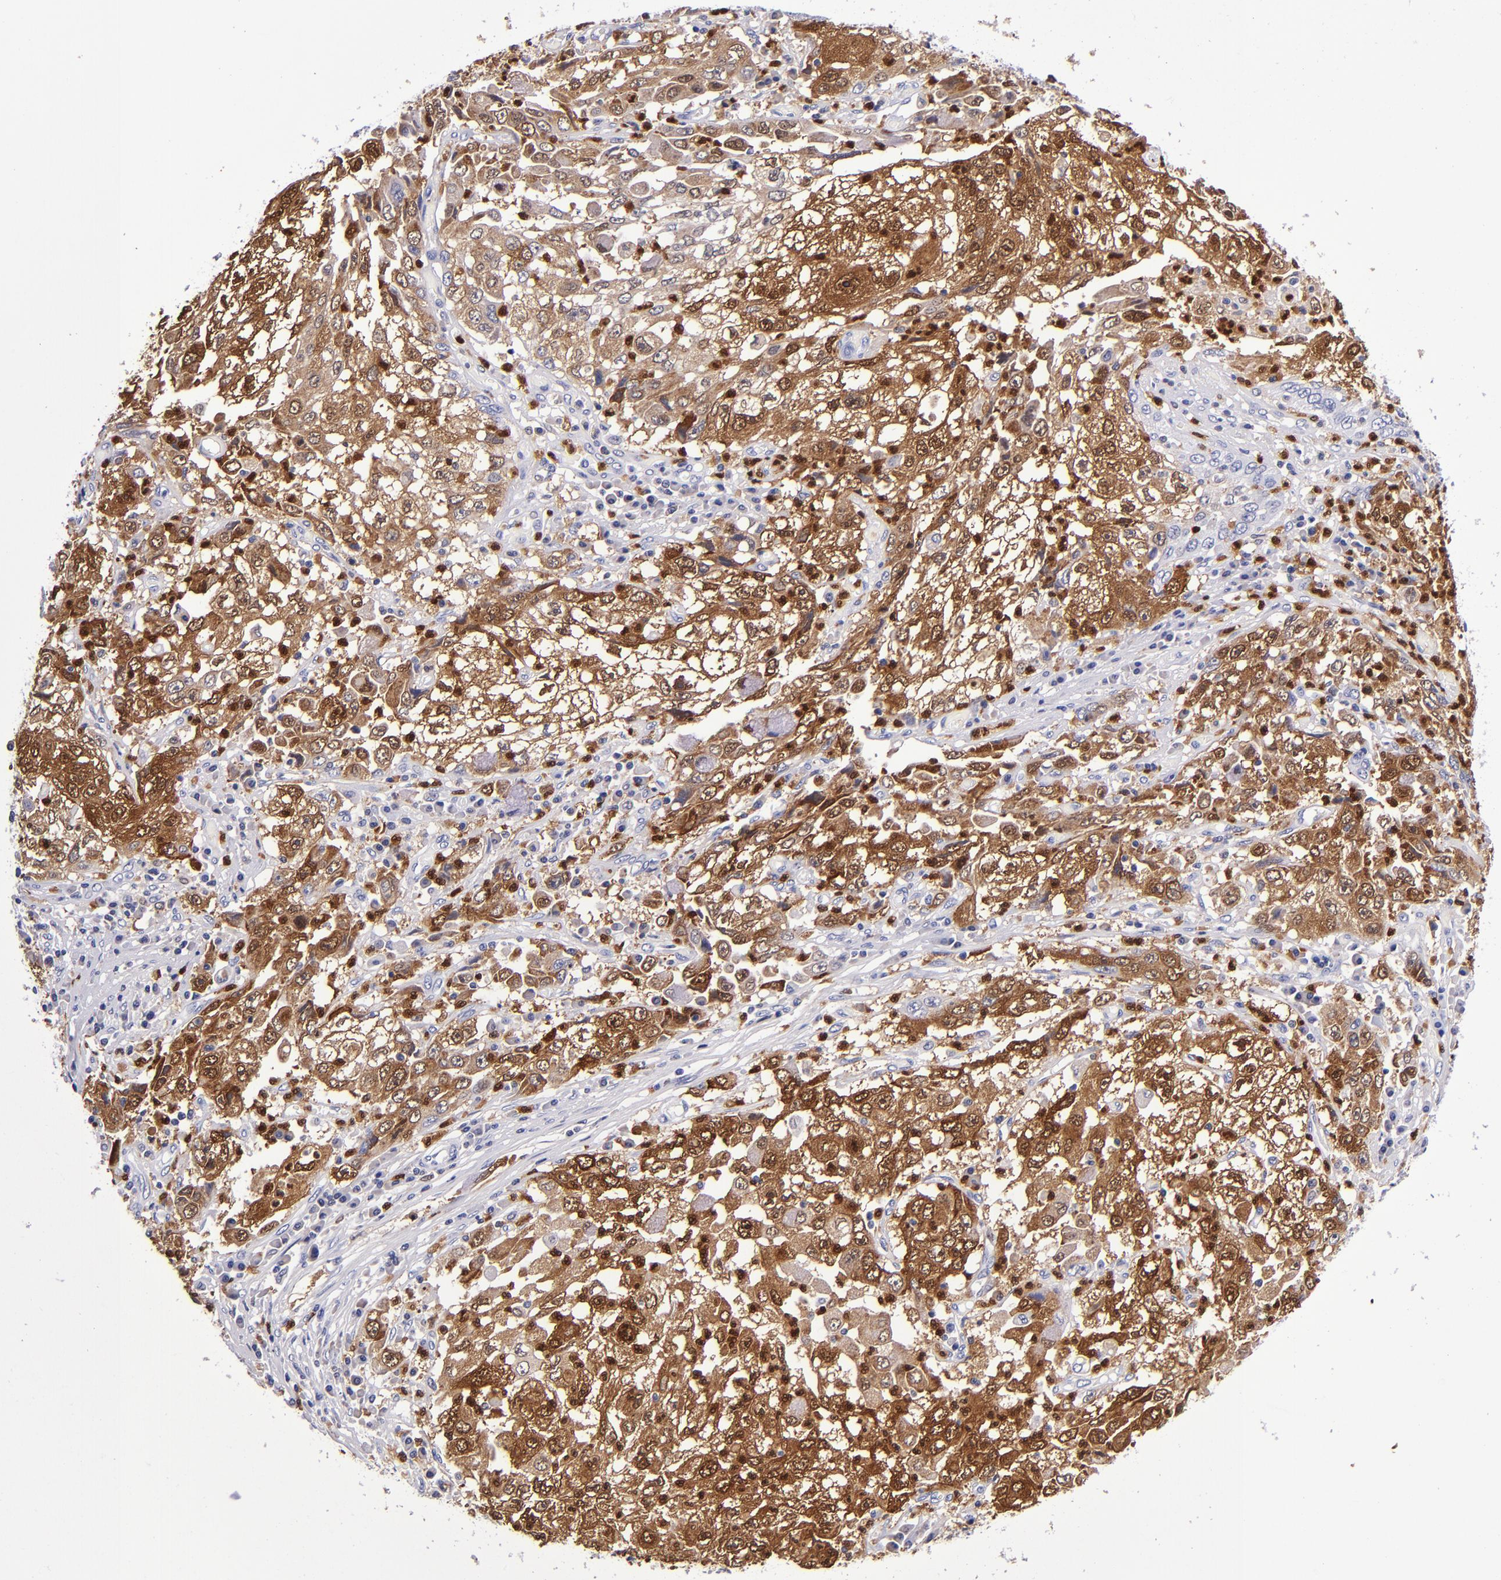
{"staining": {"intensity": "strong", "quantity": ">75%", "location": "cytoplasmic/membranous,nuclear"}, "tissue": "cervical cancer", "cell_type": "Tumor cells", "image_type": "cancer", "snomed": [{"axis": "morphology", "description": "Squamous cell carcinoma, NOS"}, {"axis": "topography", "description": "Cervix"}], "caption": "A high-resolution image shows immunohistochemistry (IHC) staining of cervical cancer, which shows strong cytoplasmic/membranous and nuclear positivity in approximately >75% of tumor cells.", "gene": "S100A8", "patient": {"sex": "female", "age": 36}}